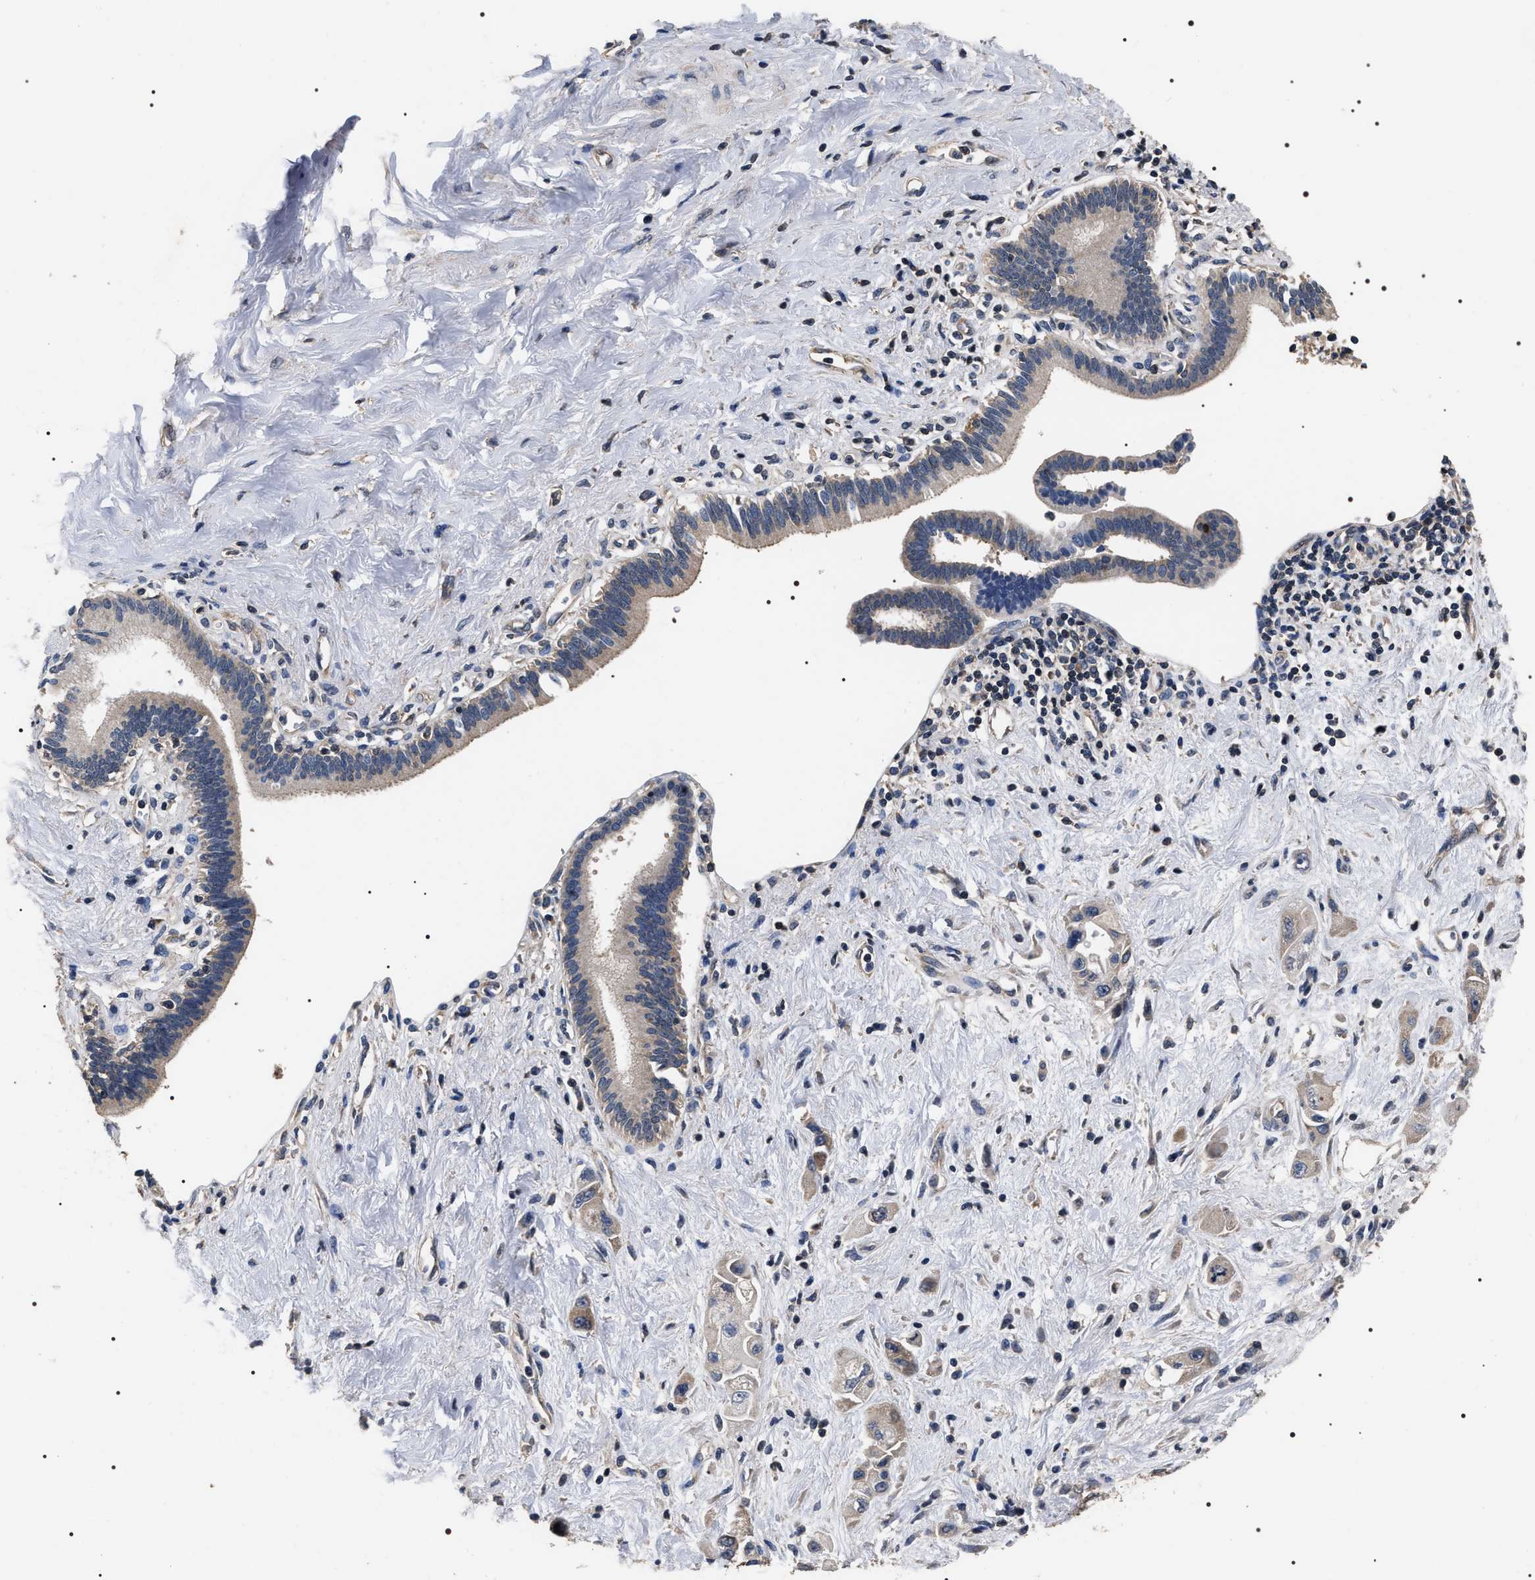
{"staining": {"intensity": "weak", "quantity": "<25%", "location": "cytoplasmic/membranous"}, "tissue": "pancreatic cancer", "cell_type": "Tumor cells", "image_type": "cancer", "snomed": [{"axis": "morphology", "description": "Adenocarcinoma, NOS"}, {"axis": "topography", "description": "Pancreas"}], "caption": "Tumor cells are negative for brown protein staining in pancreatic cancer.", "gene": "UPF3A", "patient": {"sex": "female", "age": 66}}